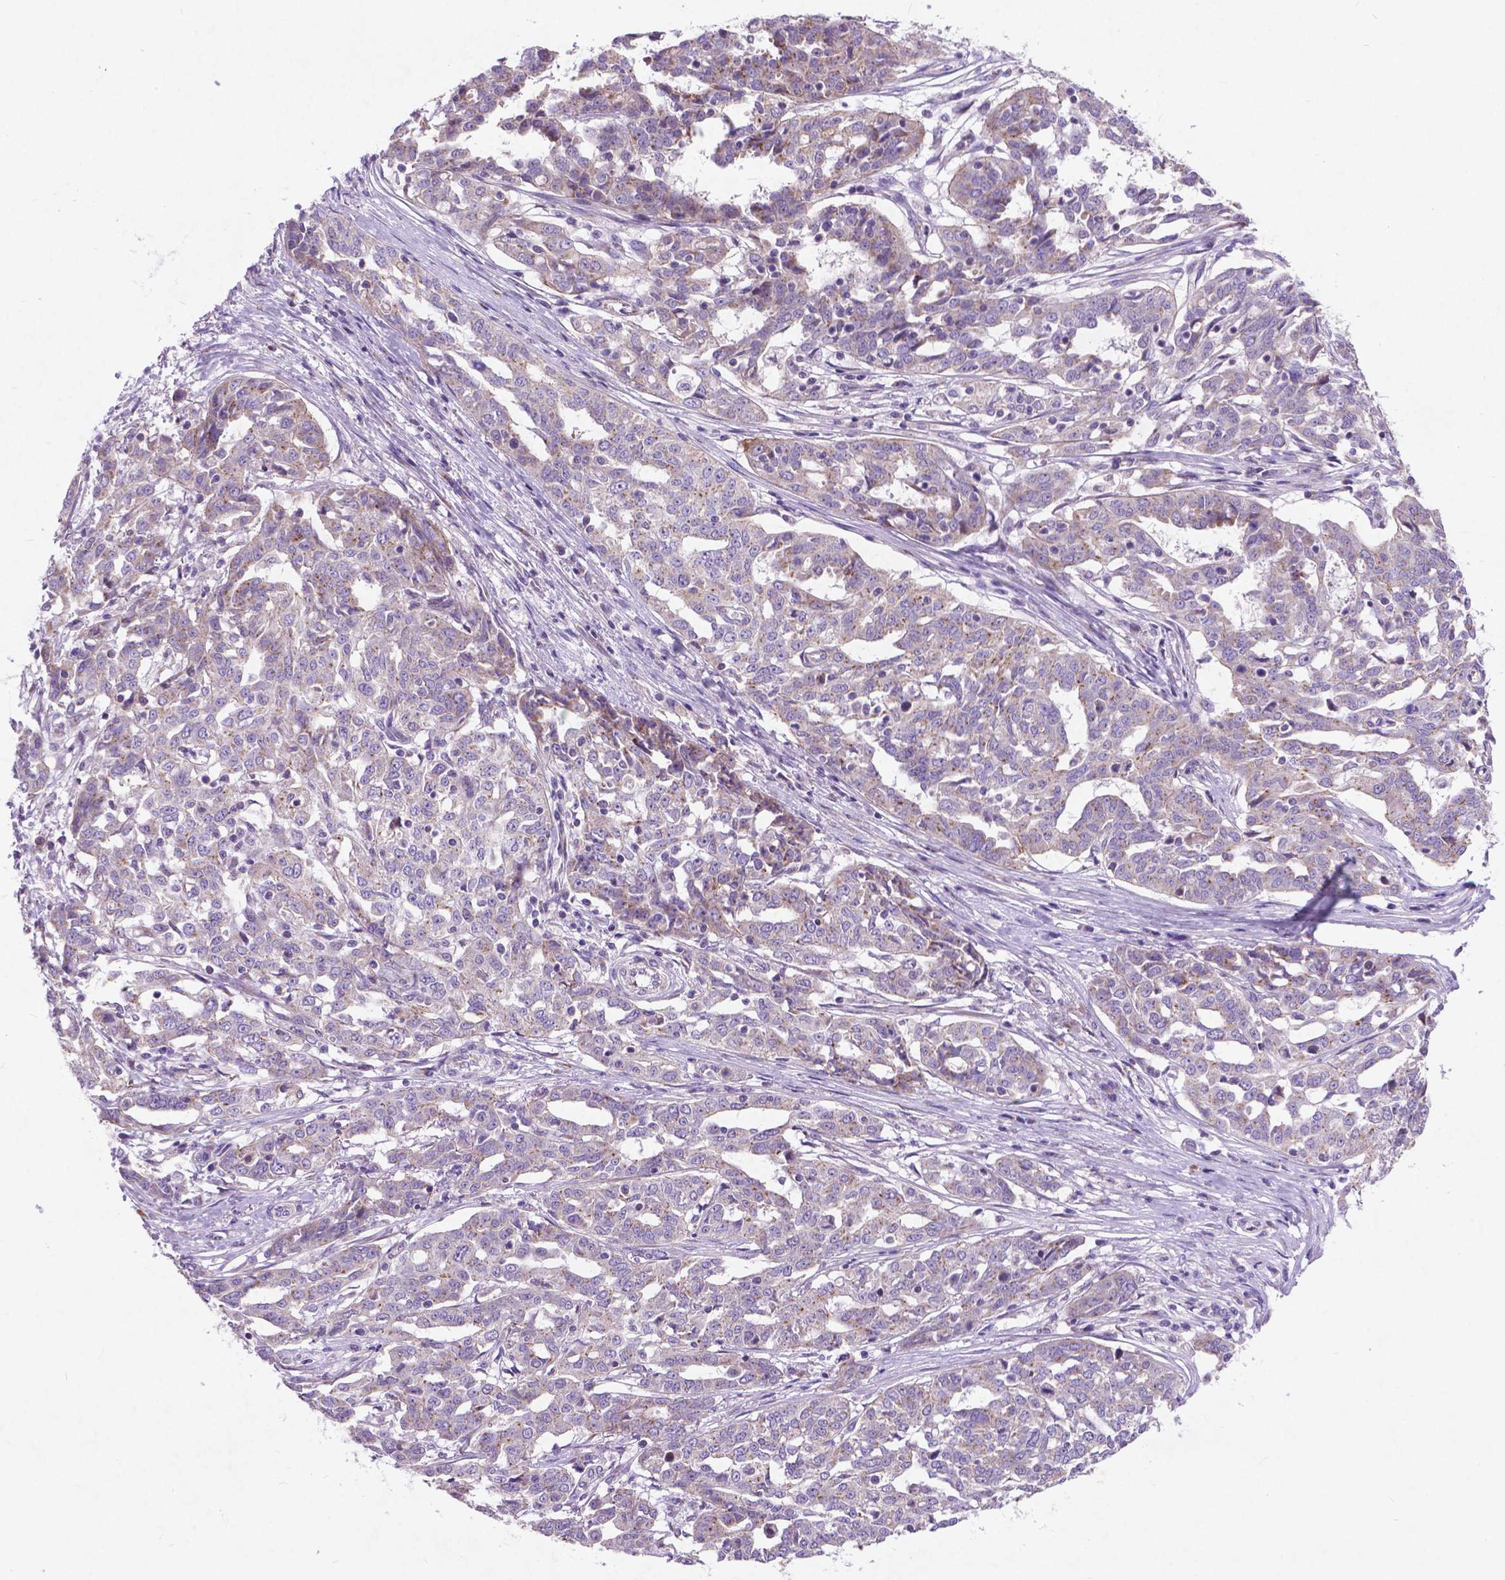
{"staining": {"intensity": "weak", "quantity": "<25%", "location": "cytoplasmic/membranous"}, "tissue": "ovarian cancer", "cell_type": "Tumor cells", "image_type": "cancer", "snomed": [{"axis": "morphology", "description": "Cystadenocarcinoma, serous, NOS"}, {"axis": "topography", "description": "Ovary"}], "caption": "The image reveals no significant expression in tumor cells of ovarian cancer. (Stains: DAB immunohistochemistry with hematoxylin counter stain, Microscopy: brightfield microscopy at high magnification).", "gene": "ATG4D", "patient": {"sex": "female", "age": 67}}